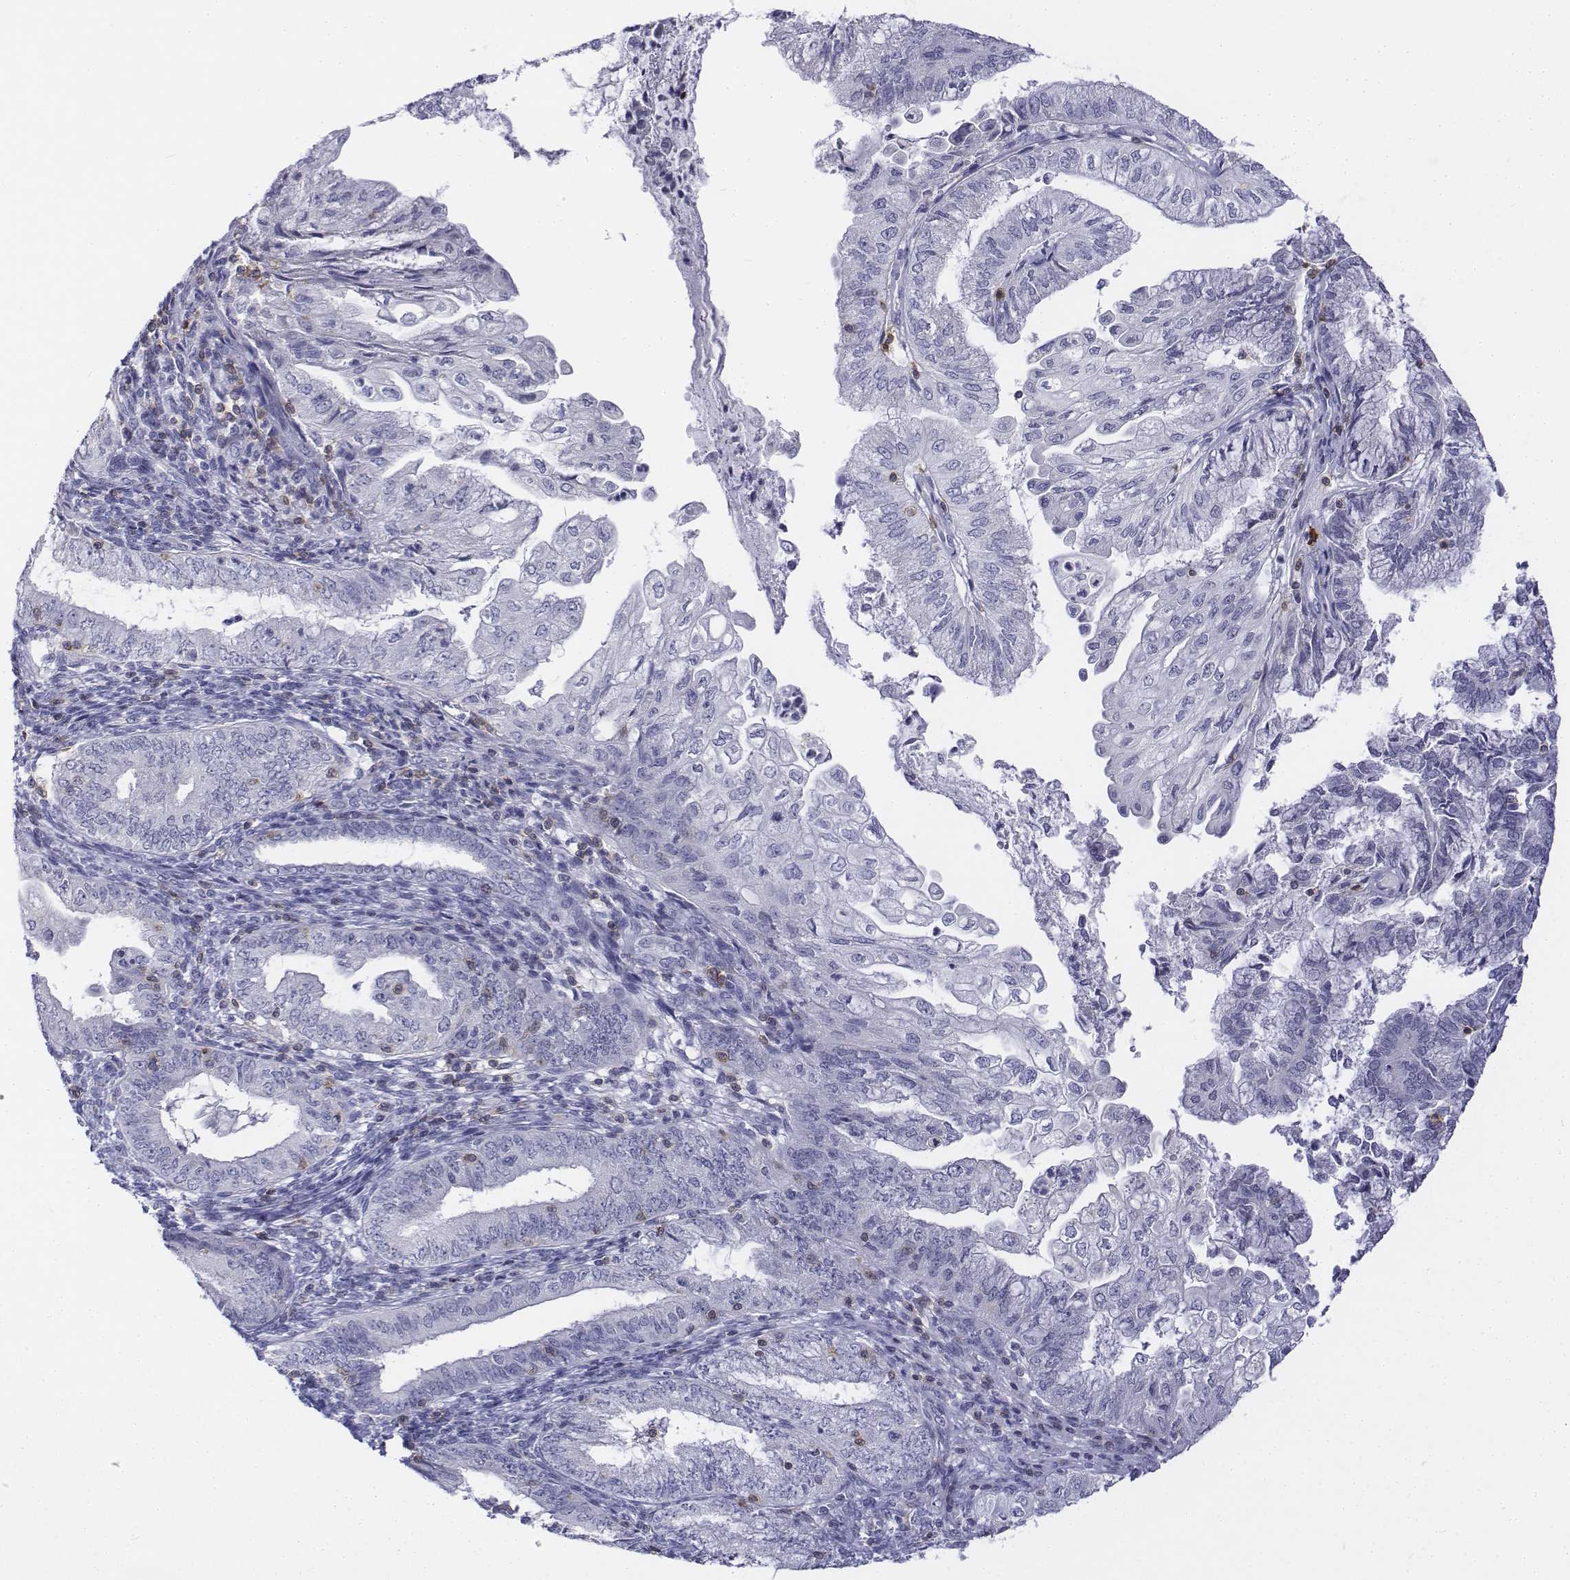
{"staining": {"intensity": "negative", "quantity": "none", "location": "none"}, "tissue": "endometrial cancer", "cell_type": "Tumor cells", "image_type": "cancer", "snomed": [{"axis": "morphology", "description": "Adenocarcinoma, NOS"}, {"axis": "topography", "description": "Endometrium"}], "caption": "Immunohistochemistry (IHC) photomicrograph of neoplastic tissue: endometrial cancer stained with DAB (3,3'-diaminobenzidine) exhibits no significant protein staining in tumor cells. (DAB (3,3'-diaminobenzidine) immunohistochemistry (IHC) visualized using brightfield microscopy, high magnification).", "gene": "CD3E", "patient": {"sex": "female", "age": 55}}